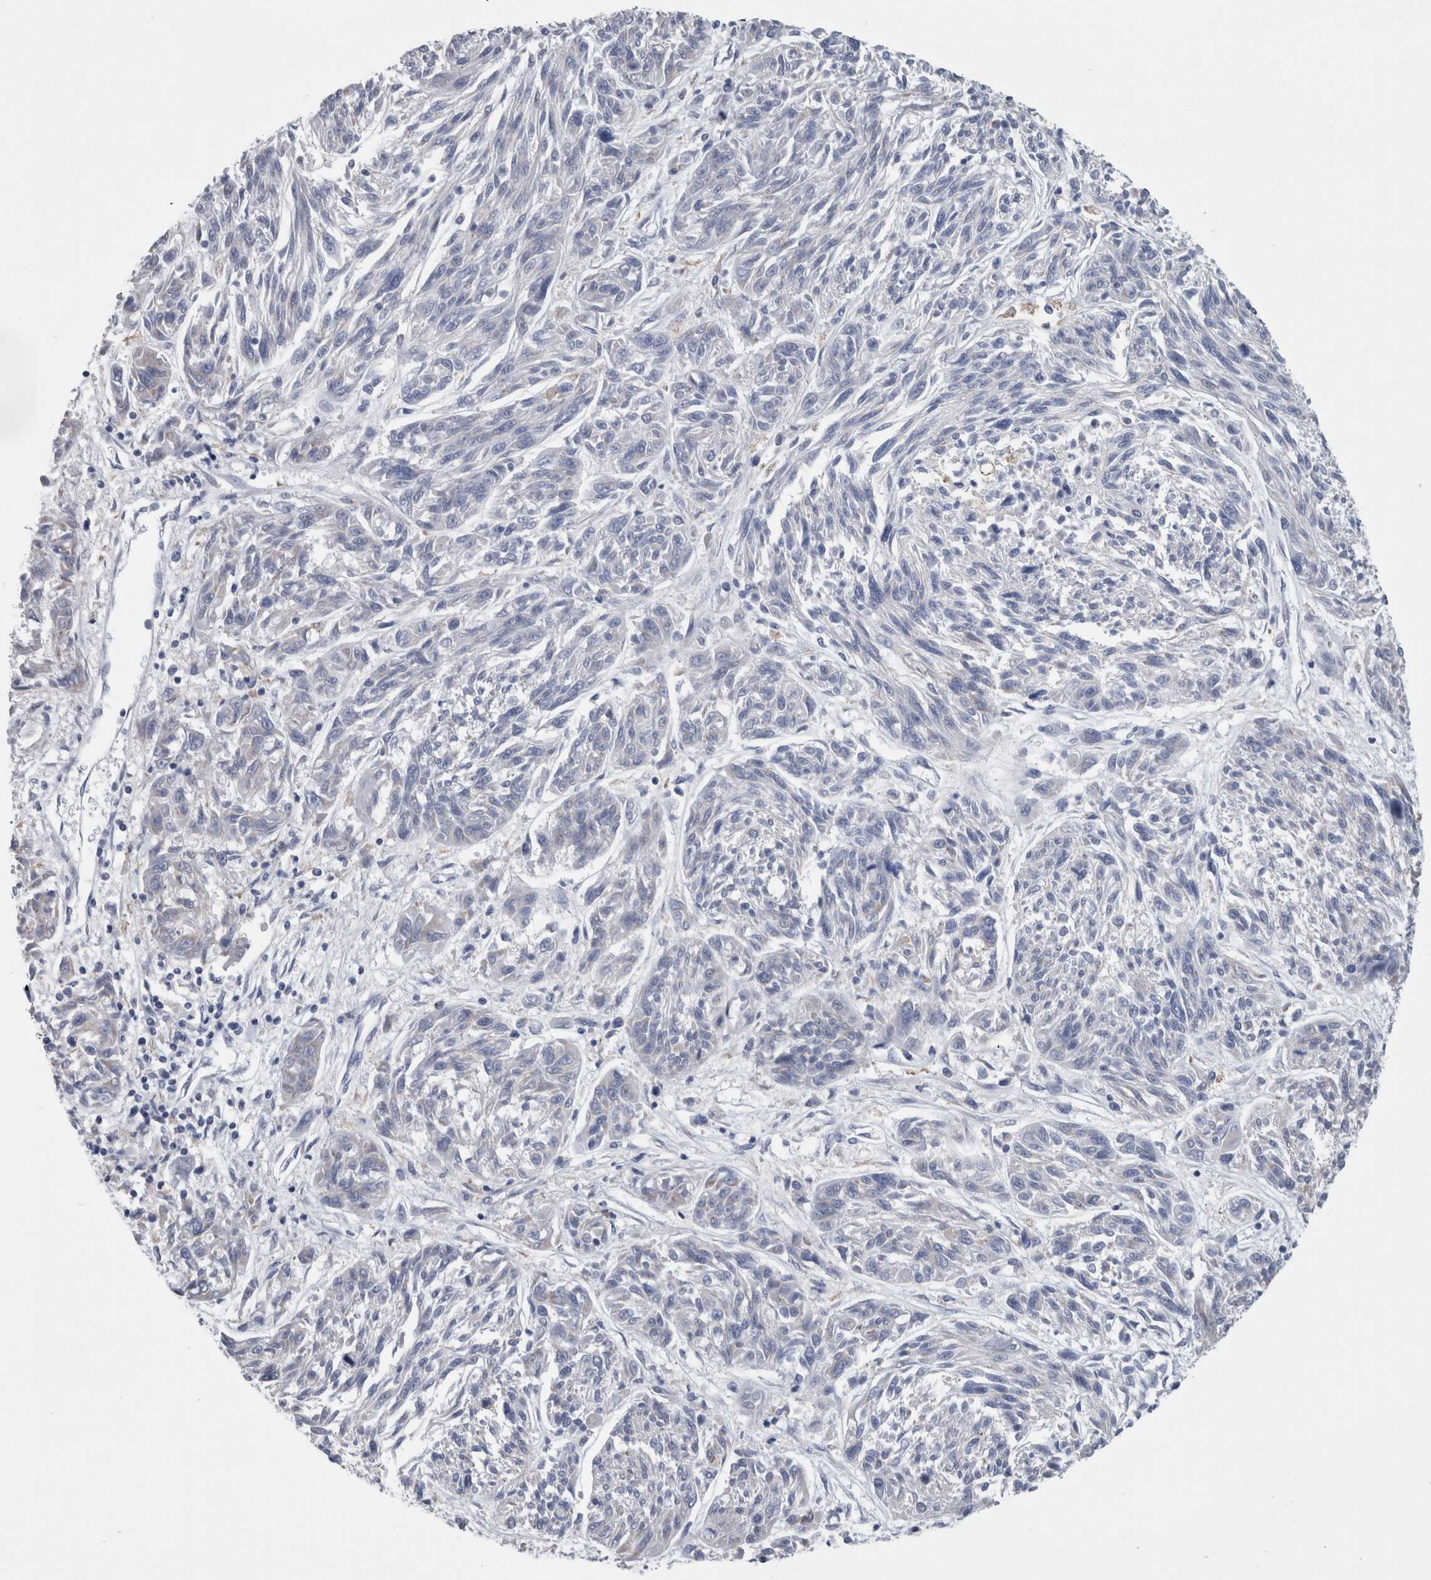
{"staining": {"intensity": "negative", "quantity": "none", "location": "none"}, "tissue": "melanoma", "cell_type": "Tumor cells", "image_type": "cancer", "snomed": [{"axis": "morphology", "description": "Malignant melanoma, NOS"}, {"axis": "topography", "description": "Skin"}], "caption": "Immunohistochemistry photomicrograph of human melanoma stained for a protein (brown), which shows no staining in tumor cells.", "gene": "GDAP1", "patient": {"sex": "male", "age": 53}}